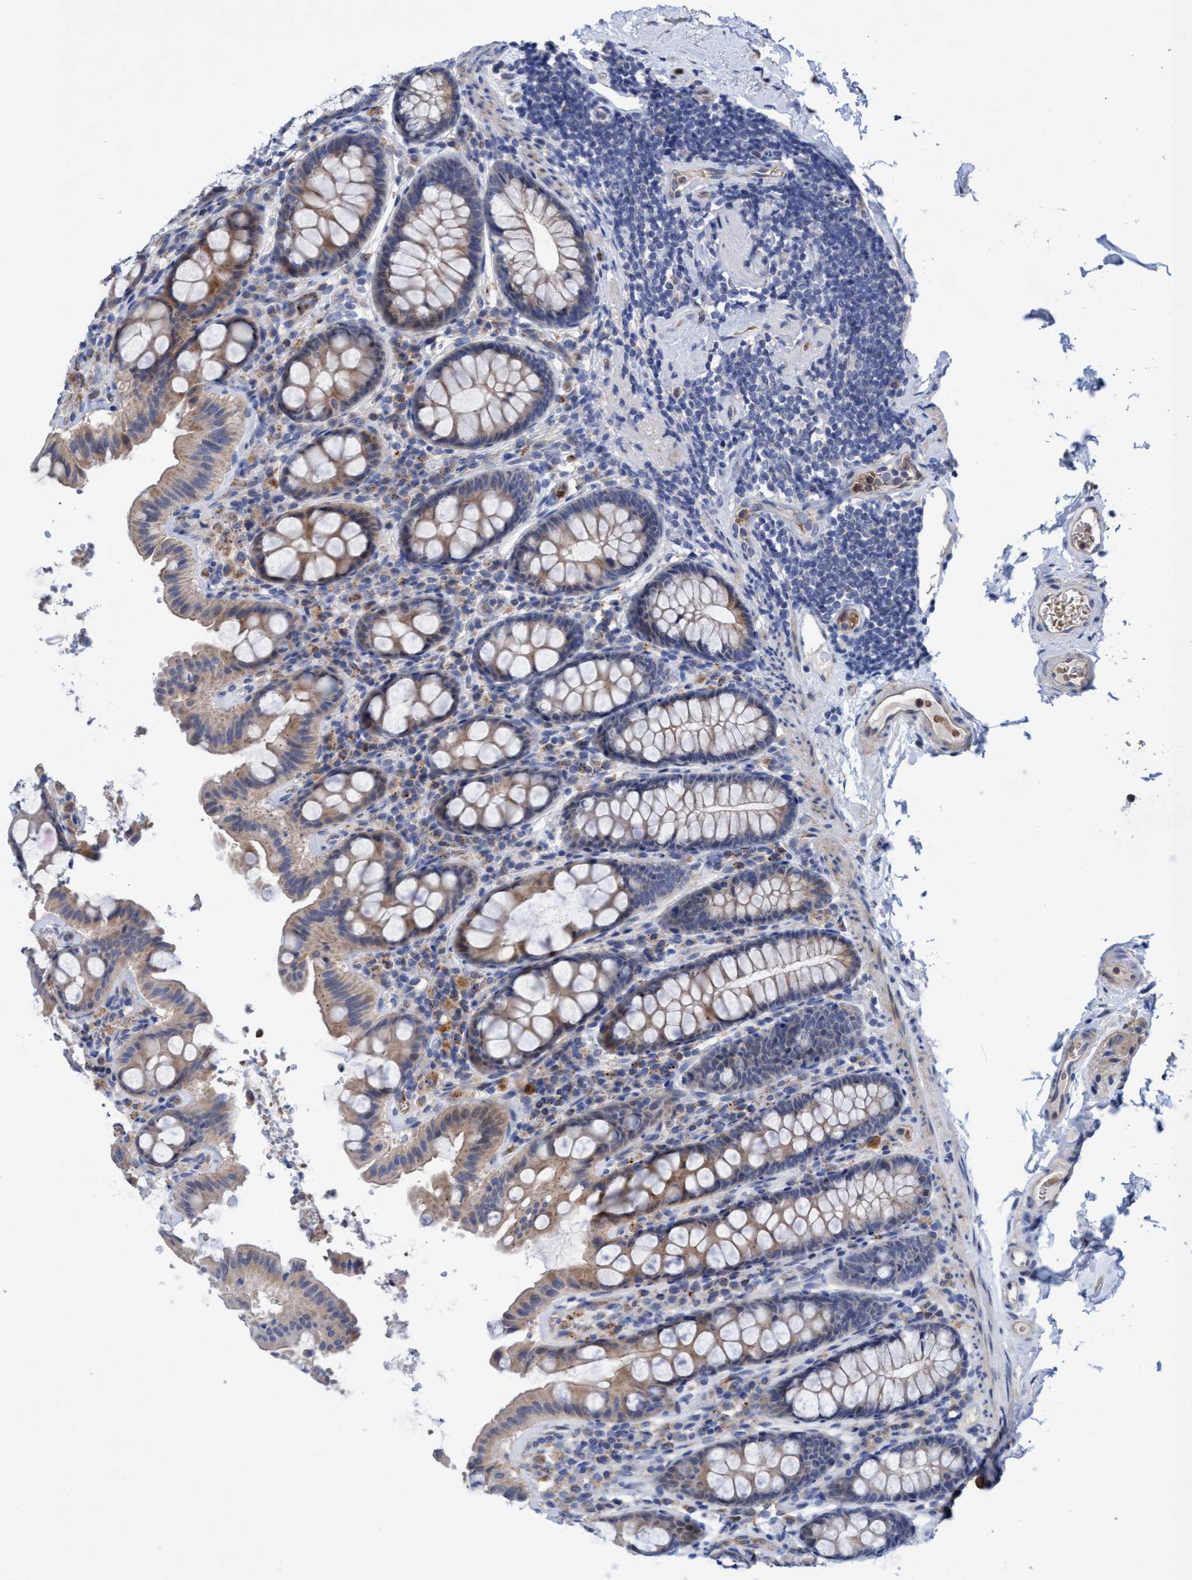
{"staining": {"intensity": "negative", "quantity": "none", "location": "none"}, "tissue": "colon", "cell_type": "Endothelial cells", "image_type": "normal", "snomed": [{"axis": "morphology", "description": "Normal tissue, NOS"}, {"axis": "topography", "description": "Colon"}, {"axis": "topography", "description": "Peripheral nerve tissue"}], "caption": "IHC micrograph of unremarkable colon: colon stained with DAB reveals no significant protein expression in endothelial cells. (Immunohistochemistry (ihc), brightfield microscopy, high magnification).", "gene": "SEMA4D", "patient": {"sex": "female", "age": 61}}